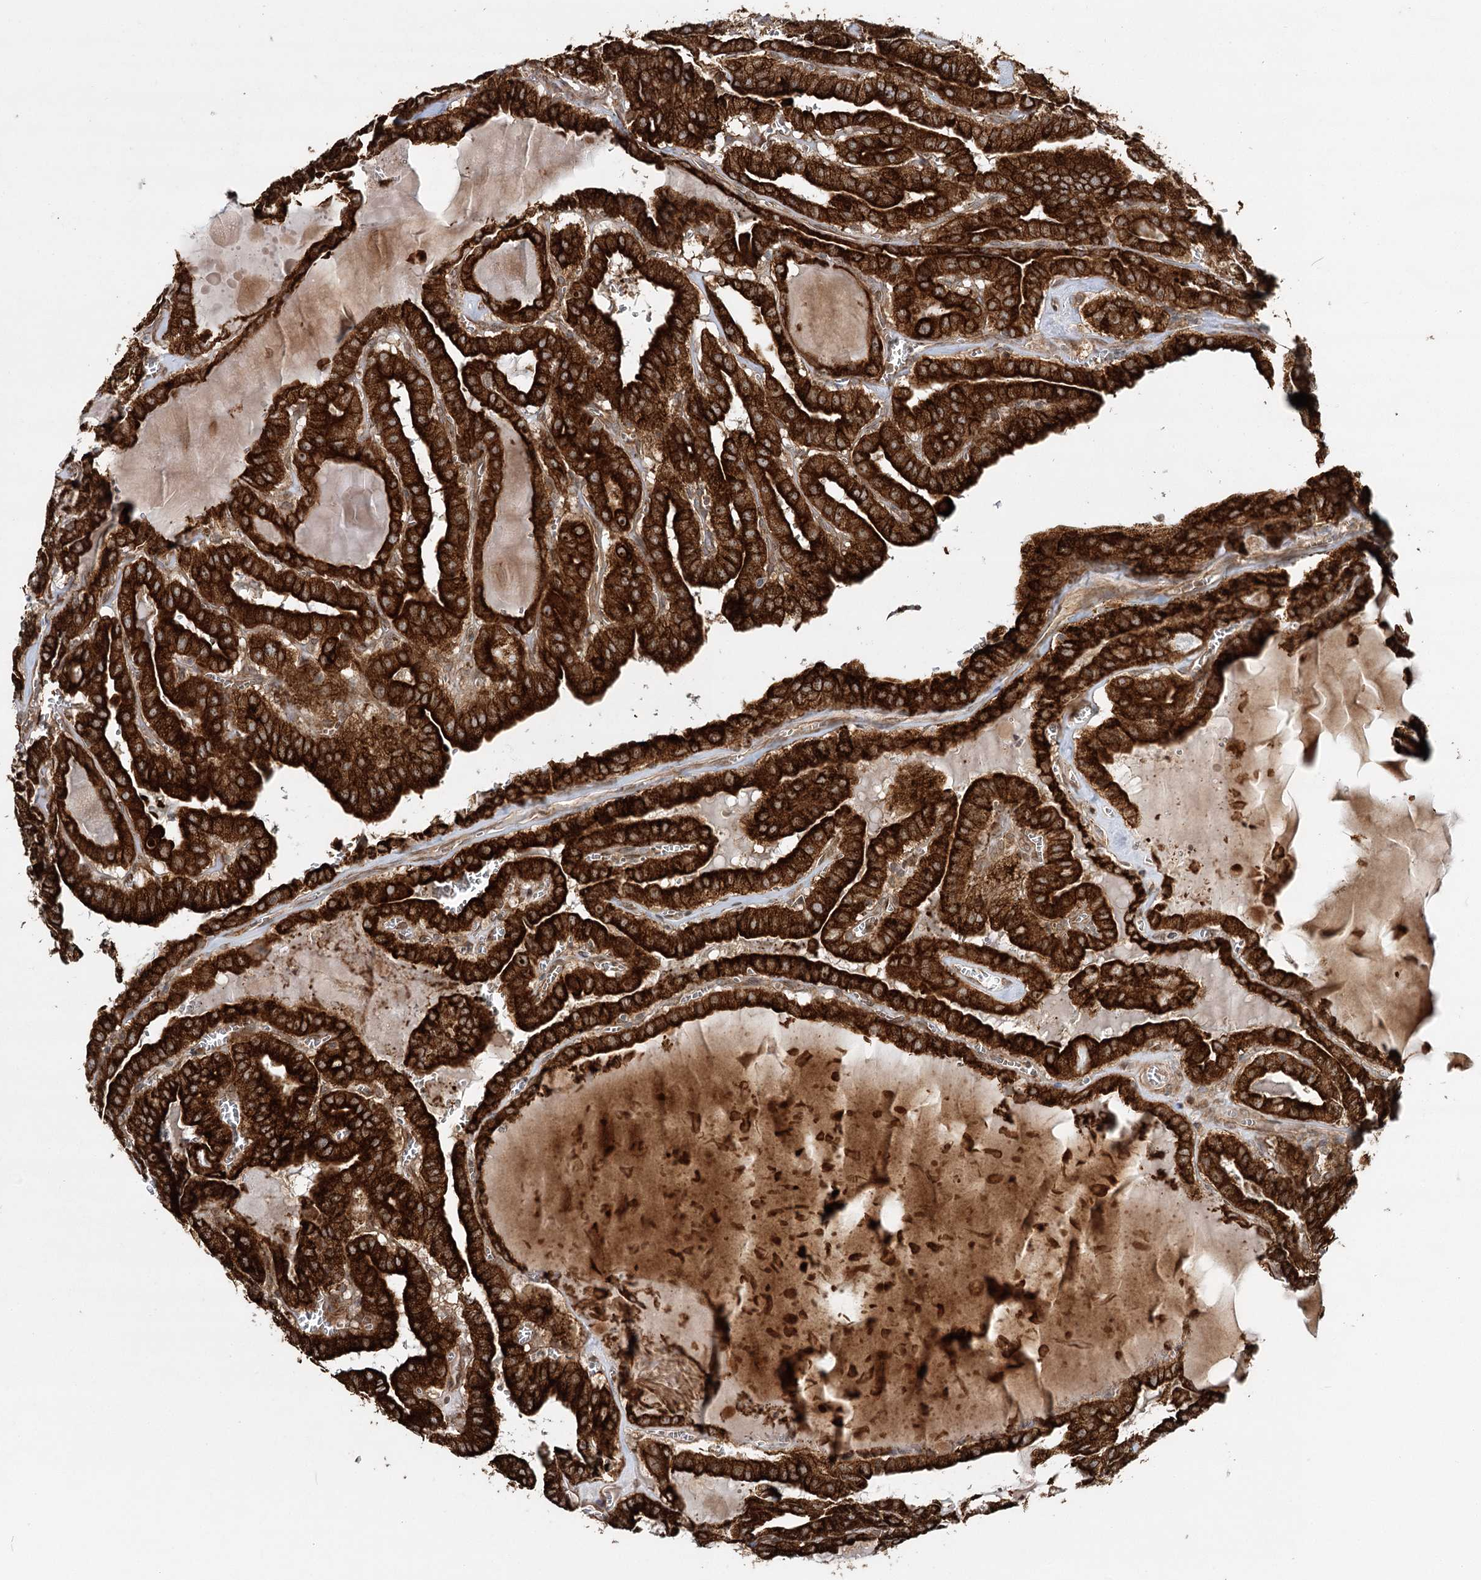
{"staining": {"intensity": "strong", "quantity": ">75%", "location": "cytoplasmic/membranous"}, "tissue": "thyroid cancer", "cell_type": "Tumor cells", "image_type": "cancer", "snomed": [{"axis": "morphology", "description": "Papillary adenocarcinoma, NOS"}, {"axis": "topography", "description": "Thyroid gland"}], "caption": "Immunohistochemical staining of human papillary adenocarcinoma (thyroid) exhibits high levels of strong cytoplasmic/membranous staining in about >75% of tumor cells.", "gene": "DNAJB14", "patient": {"sex": "male", "age": 52}}